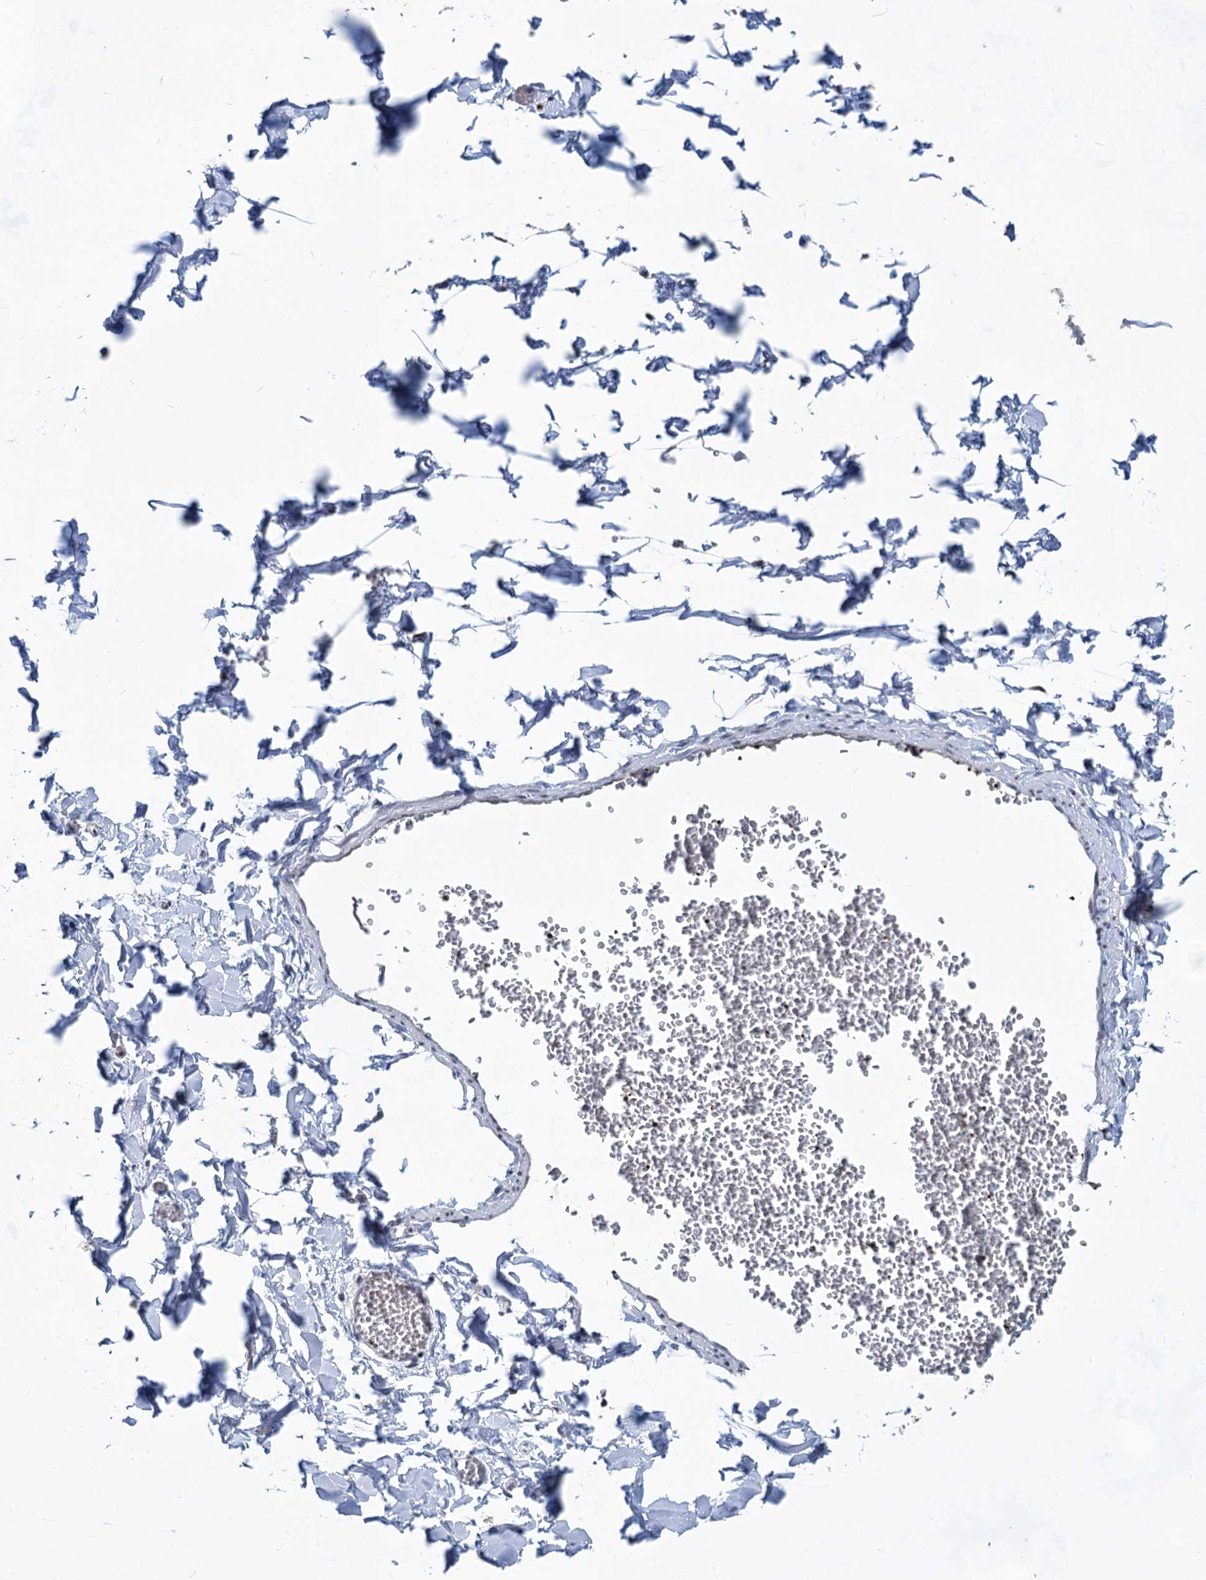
{"staining": {"intensity": "negative", "quantity": "none", "location": "none"}, "tissue": "adipose tissue", "cell_type": "Adipocytes", "image_type": "normal", "snomed": [{"axis": "morphology", "description": "Normal tissue, NOS"}, {"axis": "topography", "description": "Gallbladder"}, {"axis": "topography", "description": "Peripheral nerve tissue"}], "caption": "IHC of benign adipose tissue reveals no positivity in adipocytes.", "gene": "MON2", "patient": {"sex": "male", "age": 38}}